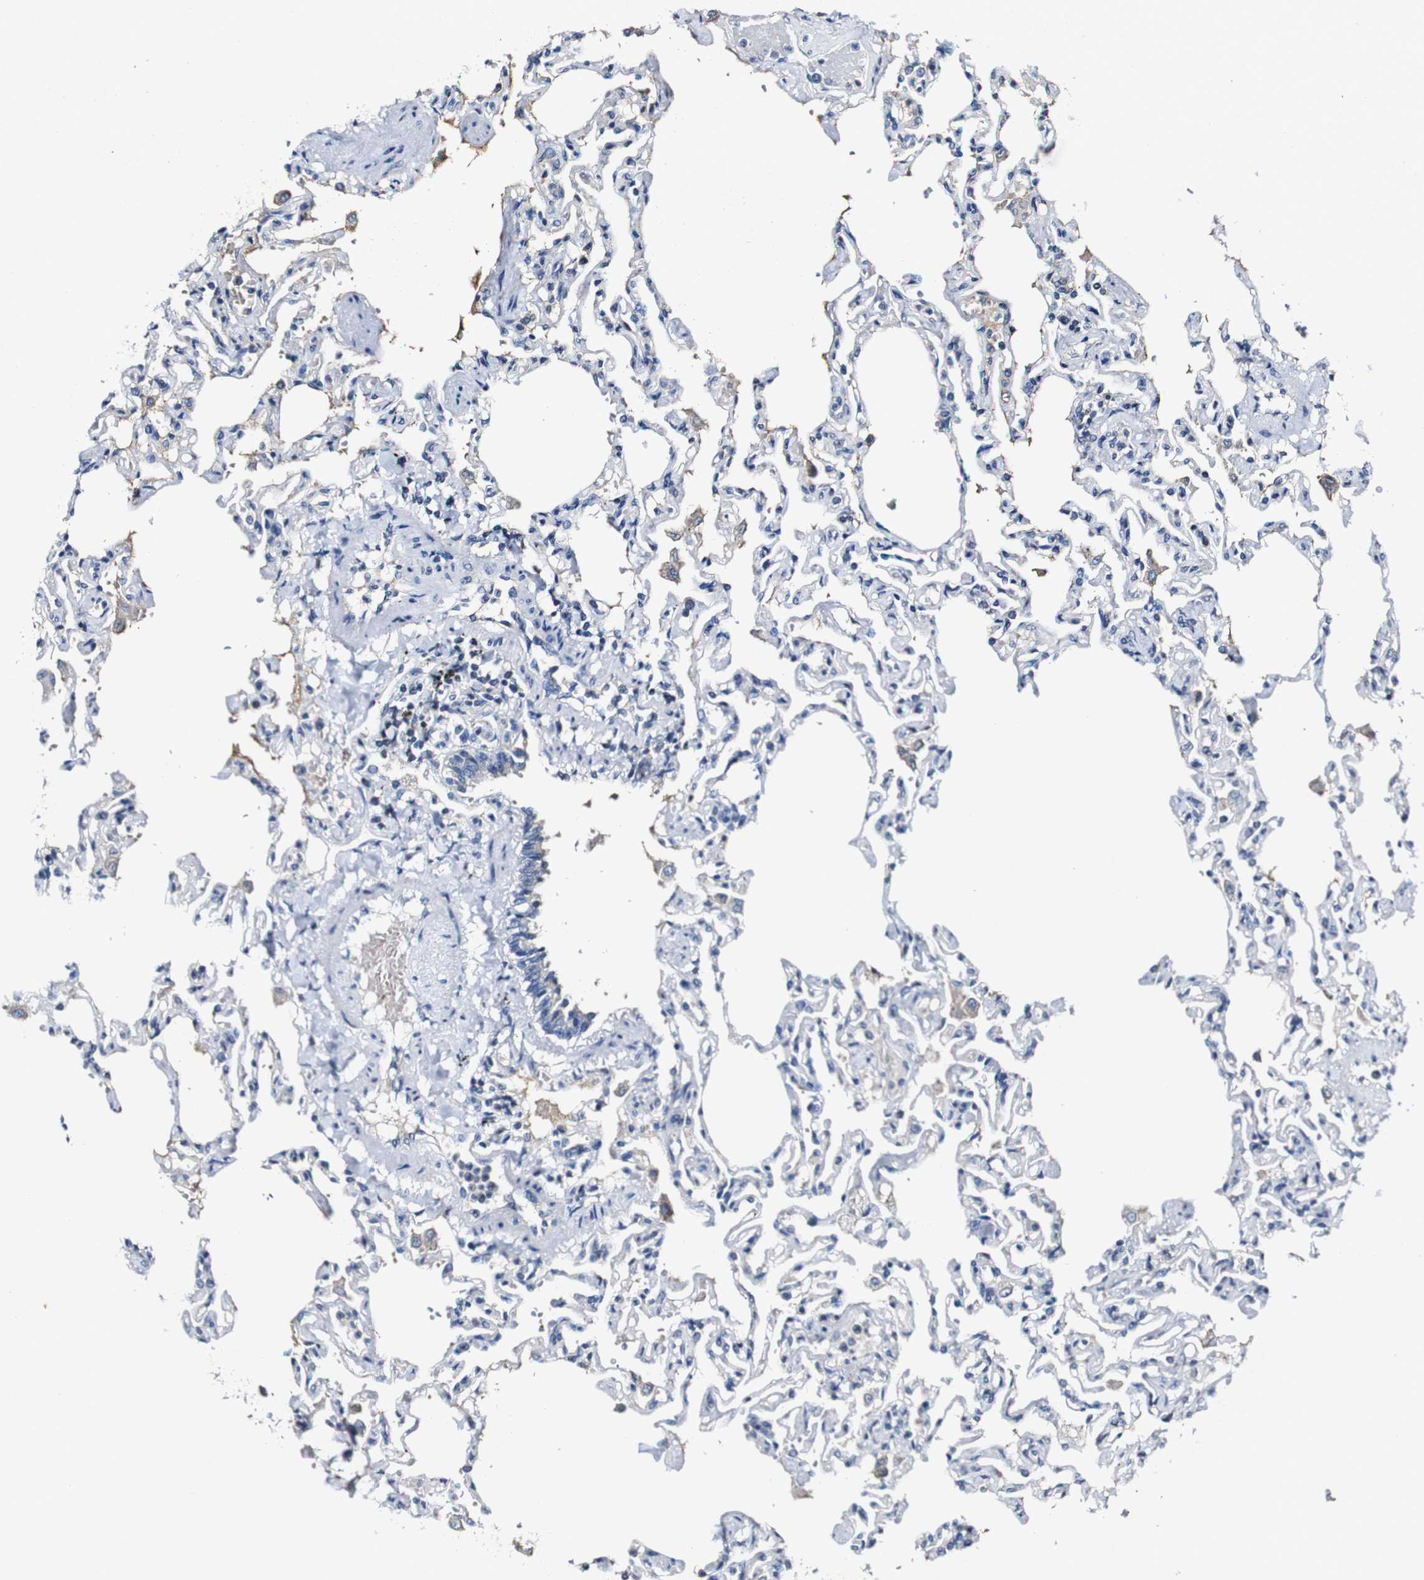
{"staining": {"intensity": "negative", "quantity": "none", "location": "none"}, "tissue": "lung", "cell_type": "Alveolar cells", "image_type": "normal", "snomed": [{"axis": "morphology", "description": "Normal tissue, NOS"}, {"axis": "topography", "description": "Lung"}], "caption": "IHC image of normal lung: lung stained with DAB exhibits no significant protein expression in alveolar cells.", "gene": "GRAMD1A", "patient": {"sex": "male", "age": 21}}